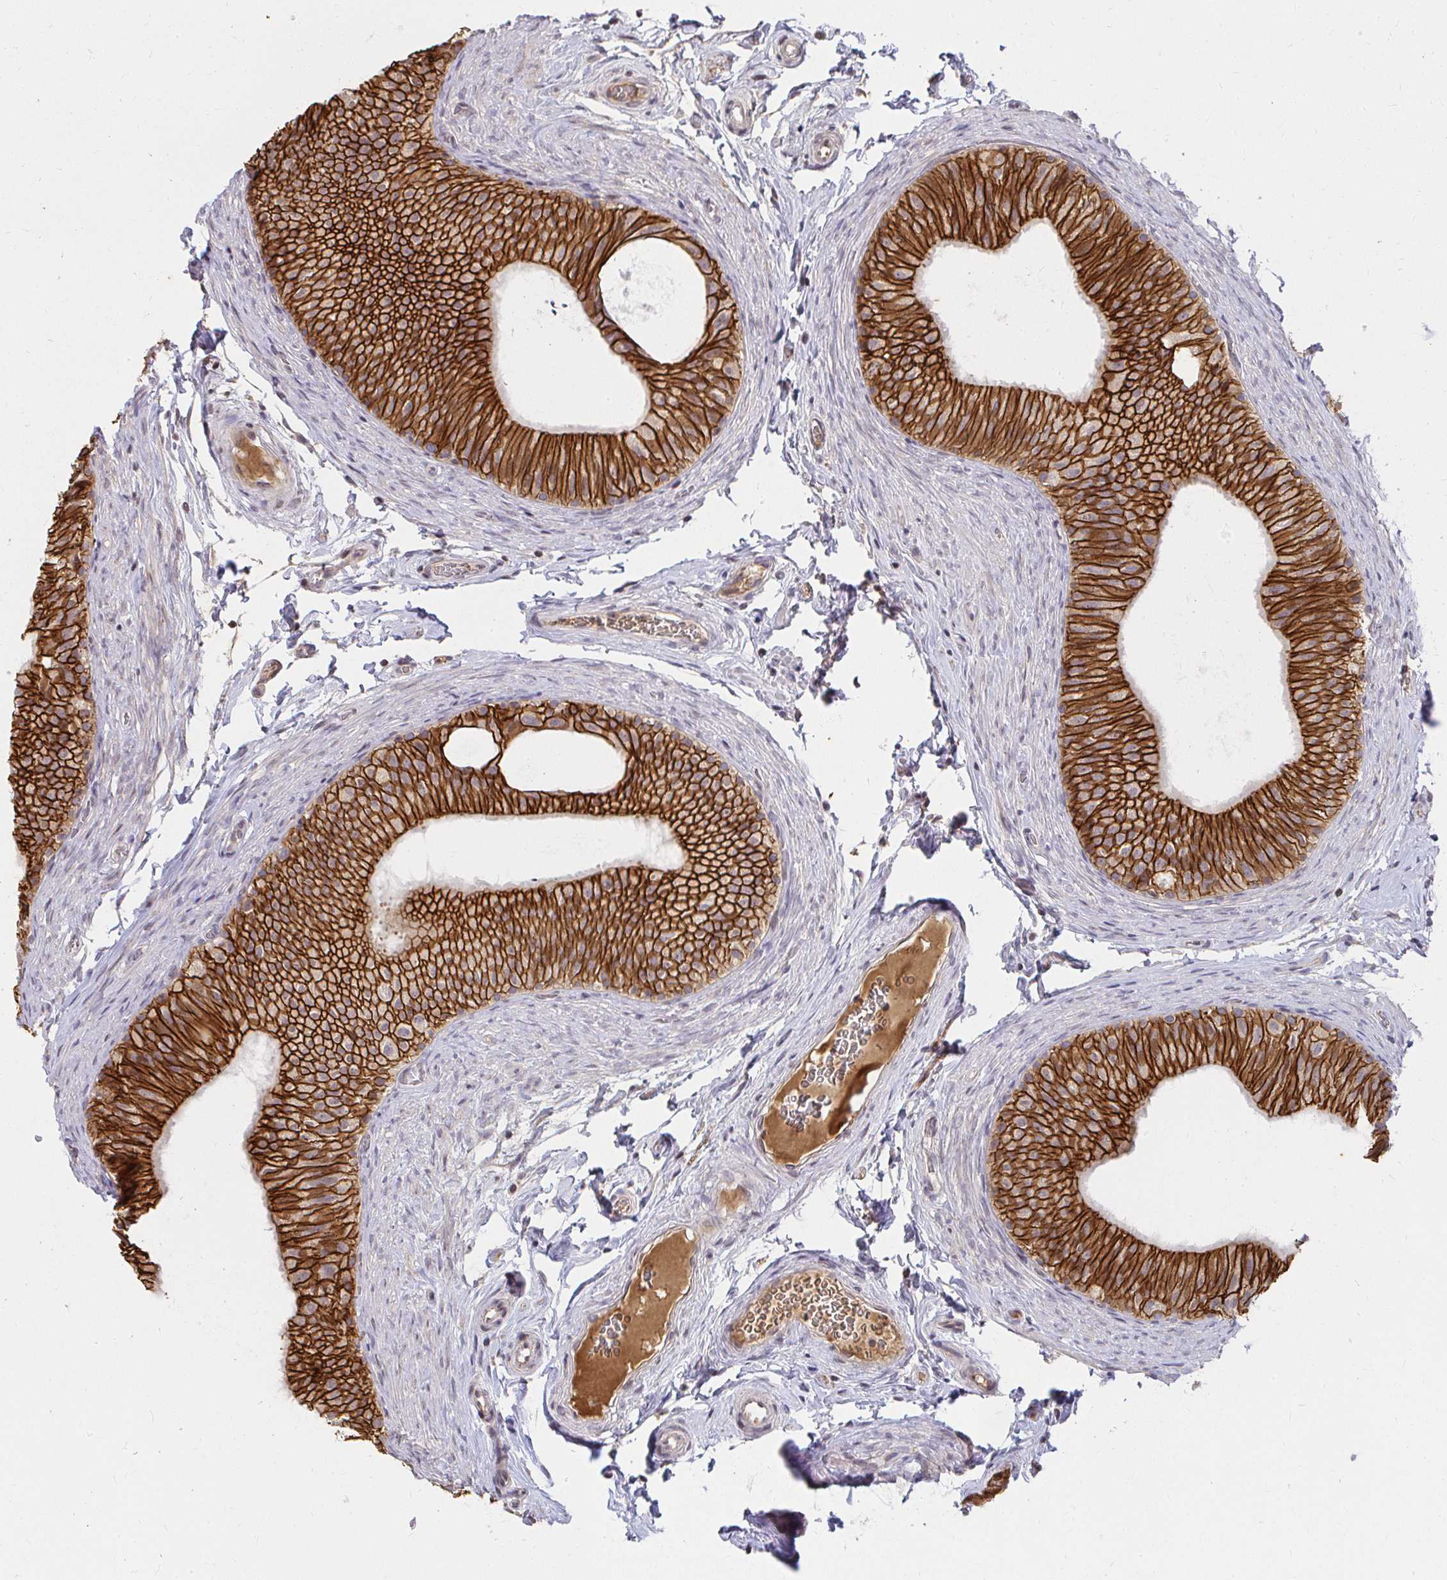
{"staining": {"intensity": "strong", "quantity": ">75%", "location": "cytoplasmic/membranous"}, "tissue": "epididymis", "cell_type": "Glandular cells", "image_type": "normal", "snomed": [{"axis": "morphology", "description": "Normal tissue, NOS"}, {"axis": "topography", "description": "Epididymis, spermatic cord, NOS"}, {"axis": "topography", "description": "Epididymis"}], "caption": "Strong cytoplasmic/membranous positivity for a protein is appreciated in approximately >75% of glandular cells of normal epididymis using IHC.", "gene": "ANK3", "patient": {"sex": "male", "age": 31}}